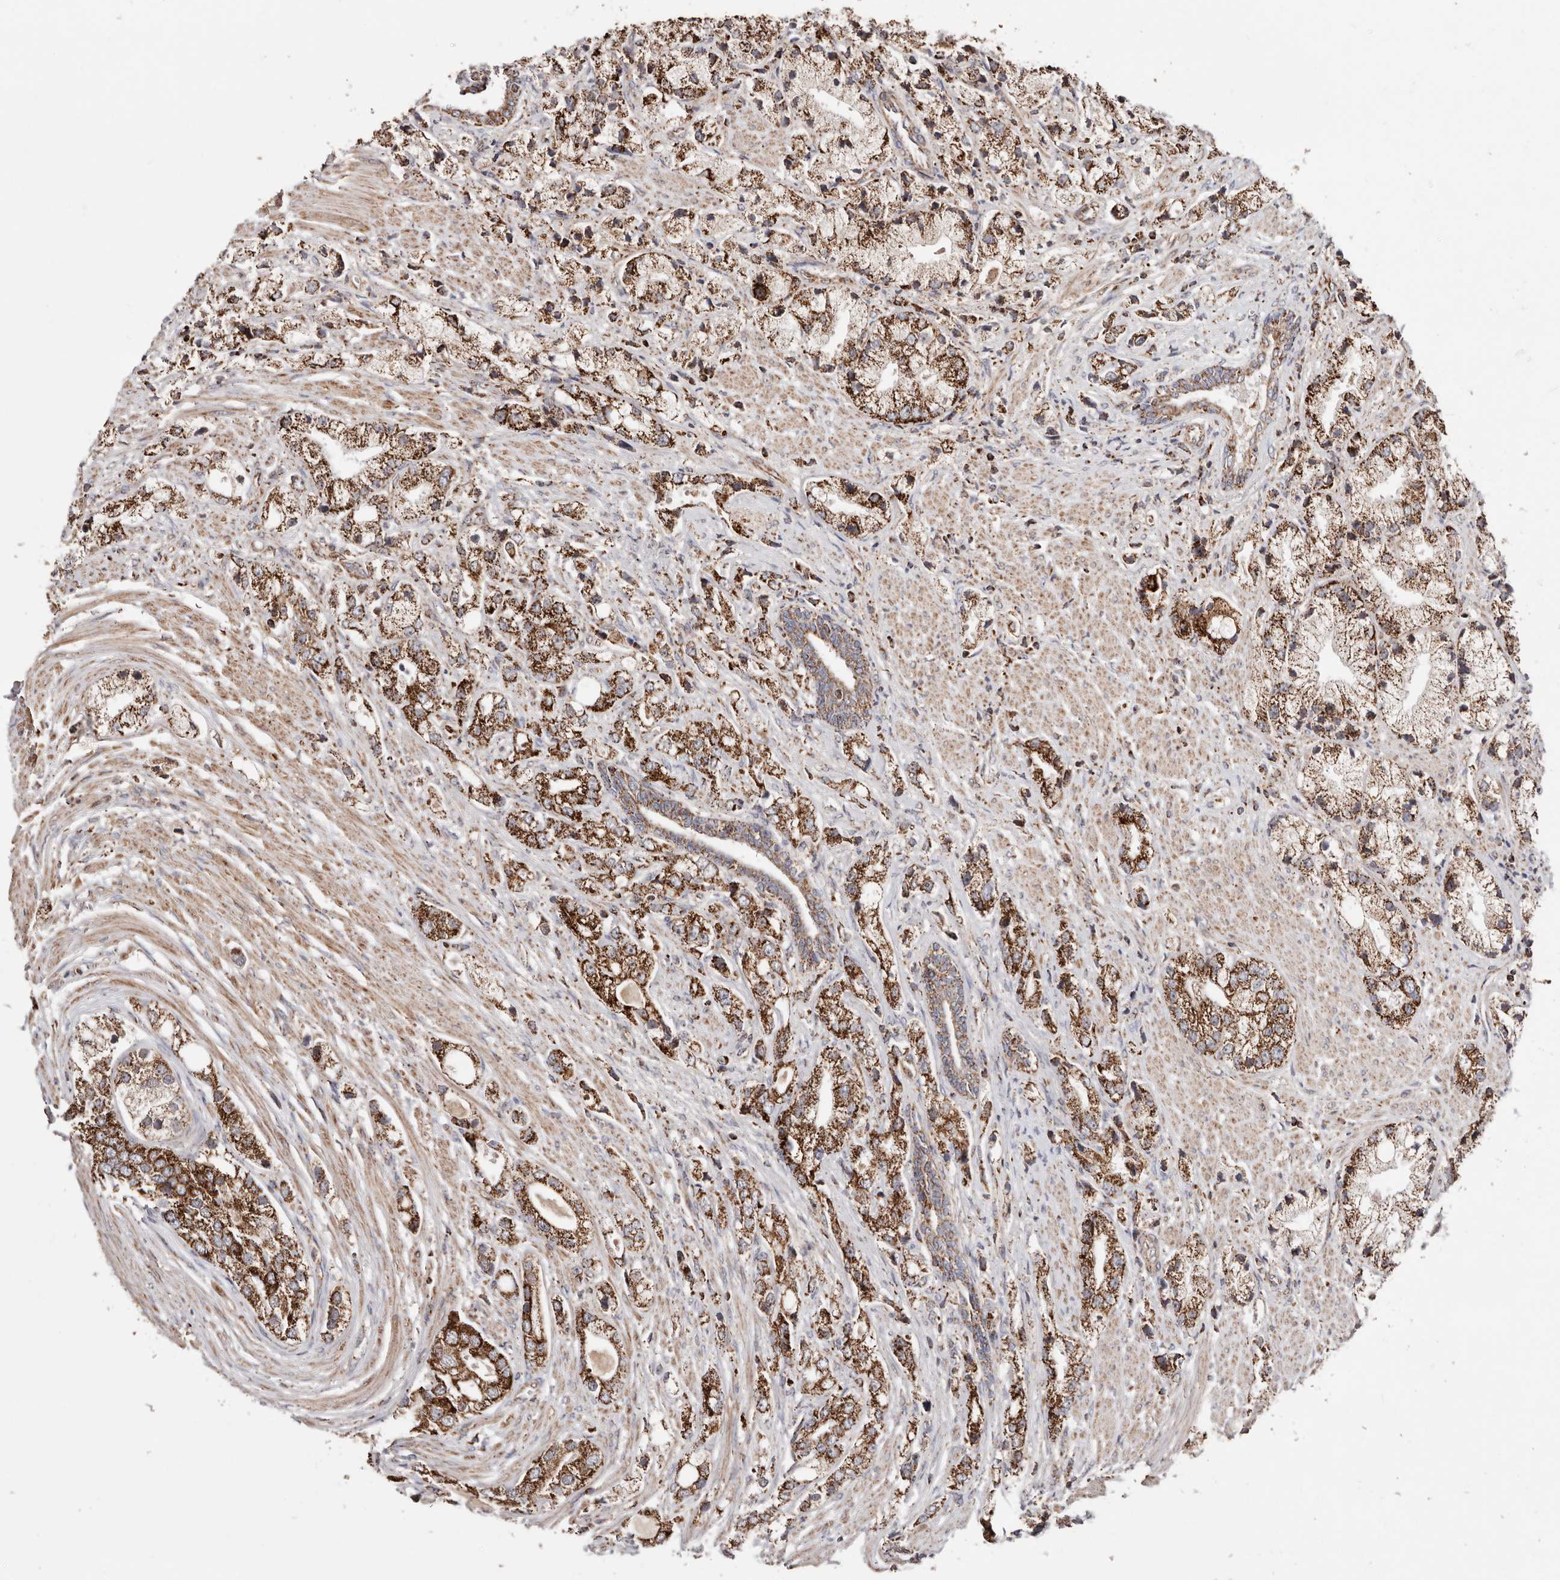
{"staining": {"intensity": "strong", "quantity": ">75%", "location": "cytoplasmic/membranous"}, "tissue": "prostate cancer", "cell_type": "Tumor cells", "image_type": "cancer", "snomed": [{"axis": "morphology", "description": "Adenocarcinoma, High grade"}, {"axis": "topography", "description": "Prostate"}], "caption": "Immunohistochemistry (DAB (3,3'-diaminobenzidine)) staining of prostate cancer (high-grade adenocarcinoma) displays strong cytoplasmic/membranous protein positivity in approximately >75% of tumor cells.", "gene": "PRKACB", "patient": {"sex": "male", "age": 50}}